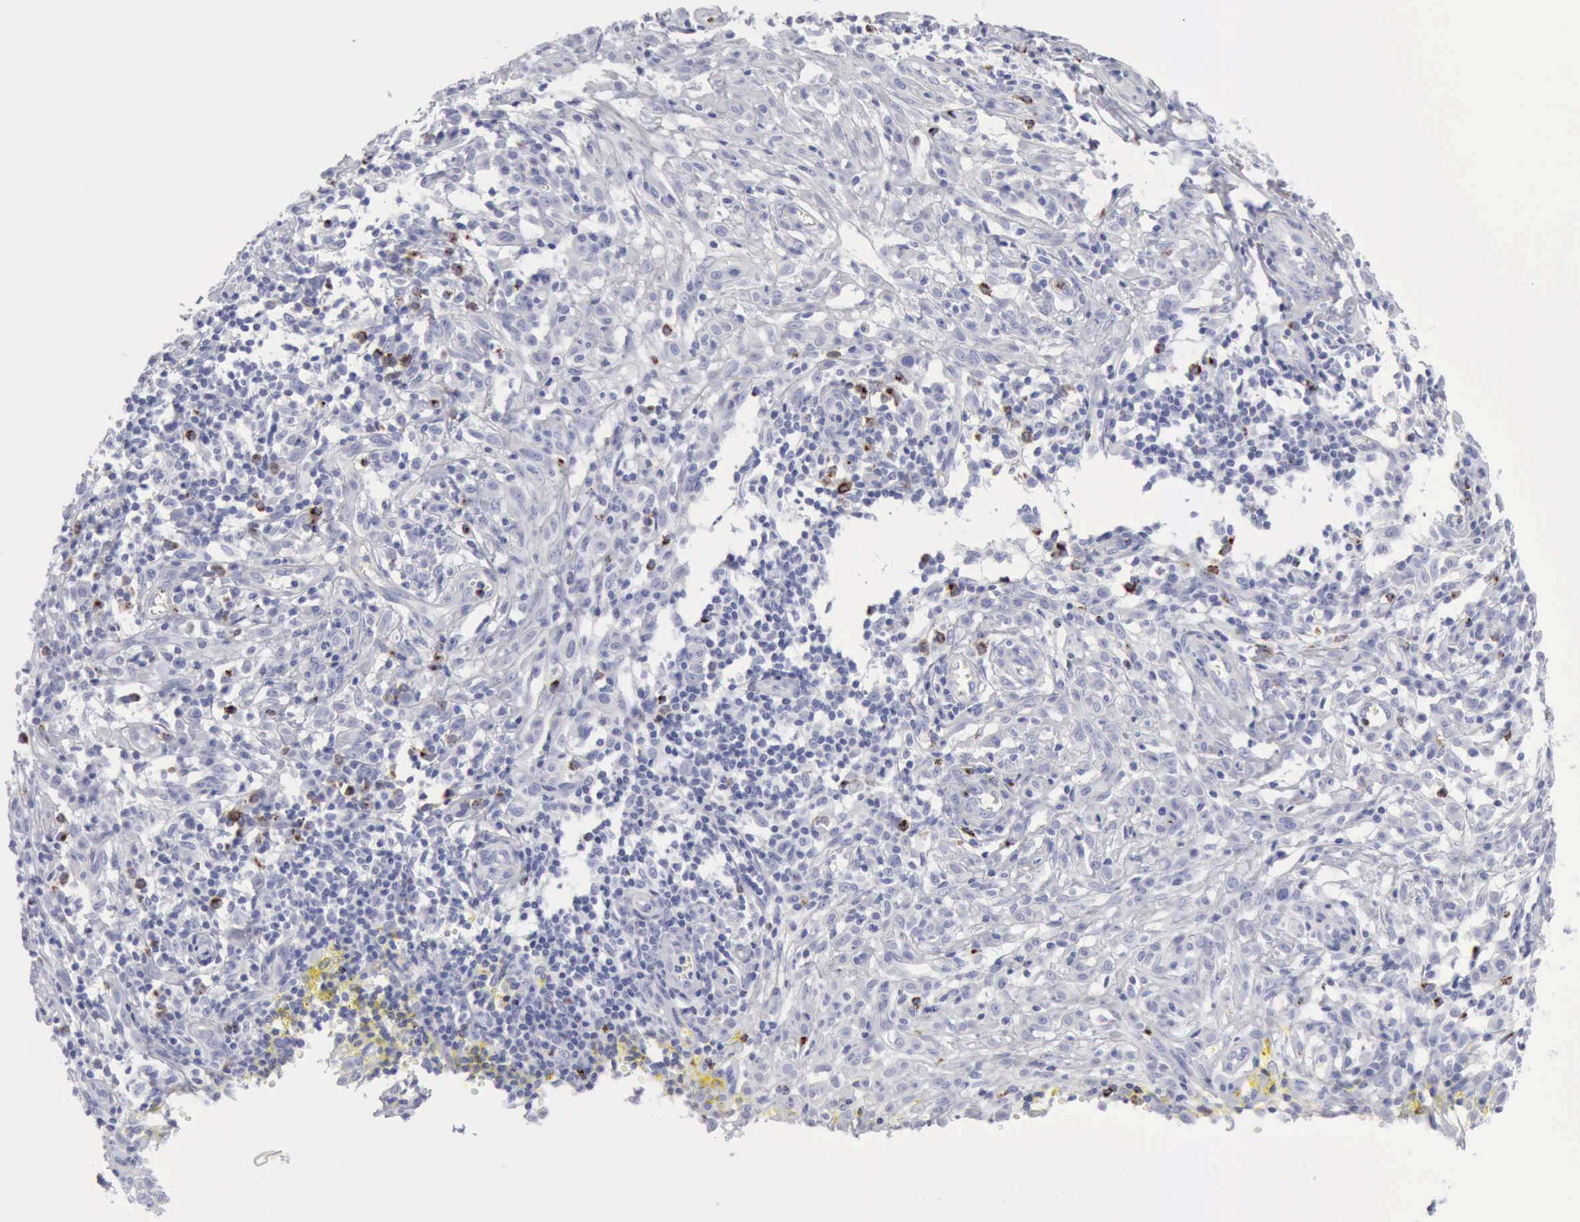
{"staining": {"intensity": "negative", "quantity": "none", "location": "none"}, "tissue": "melanoma", "cell_type": "Tumor cells", "image_type": "cancer", "snomed": [{"axis": "morphology", "description": "Malignant melanoma, NOS"}, {"axis": "topography", "description": "Skin"}], "caption": "There is no significant positivity in tumor cells of malignant melanoma. The staining was performed using DAB to visualize the protein expression in brown, while the nuclei were stained in blue with hematoxylin (Magnification: 20x).", "gene": "GZMB", "patient": {"sex": "female", "age": 52}}